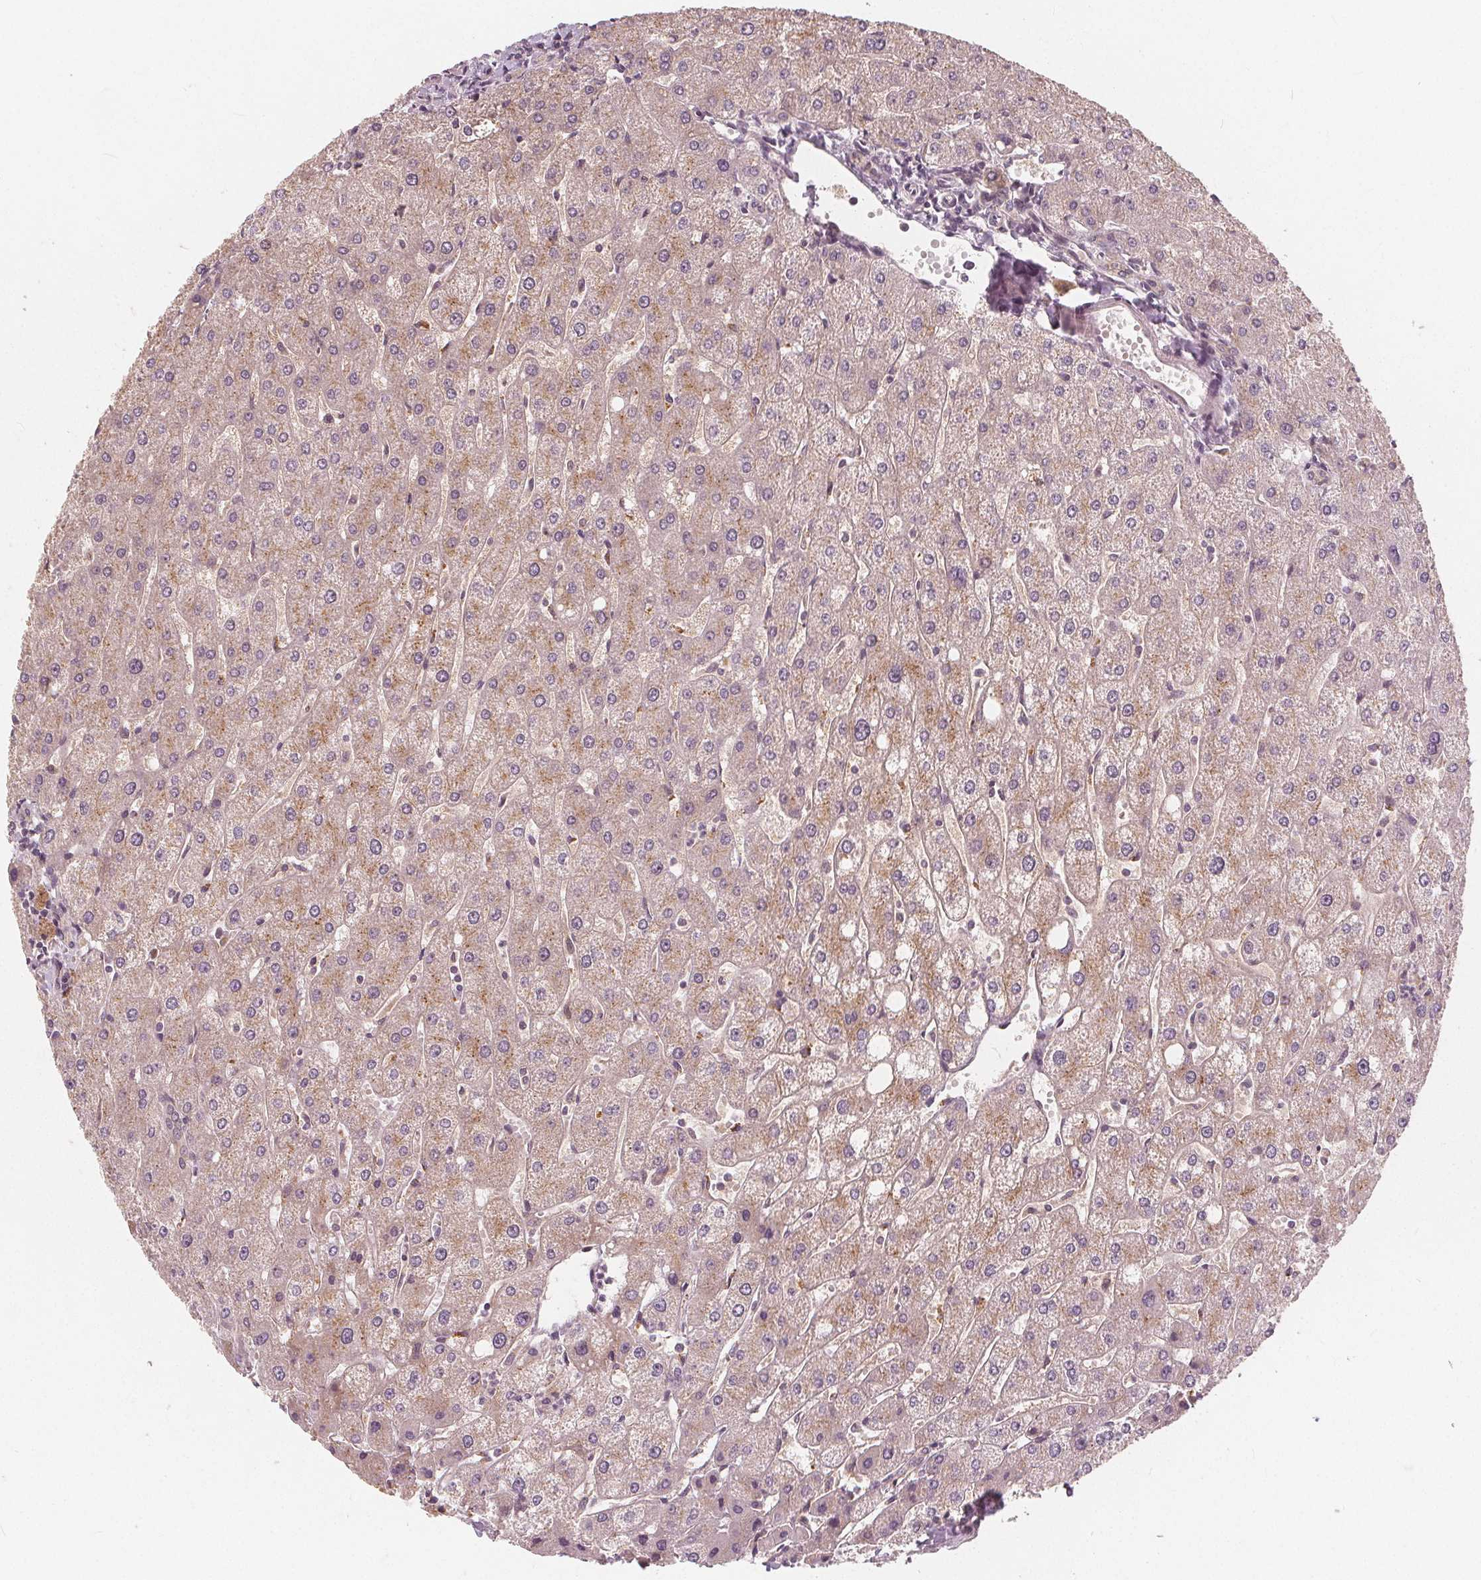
{"staining": {"intensity": "weak", "quantity": ">75%", "location": "cytoplasmic/membranous"}, "tissue": "liver", "cell_type": "Cholangiocytes", "image_type": "normal", "snomed": [{"axis": "morphology", "description": "Normal tissue, NOS"}, {"axis": "topography", "description": "Liver"}], "caption": "Liver stained with a brown dye shows weak cytoplasmic/membranous positive expression in approximately >75% of cholangiocytes.", "gene": "SNX12", "patient": {"sex": "male", "age": 67}}